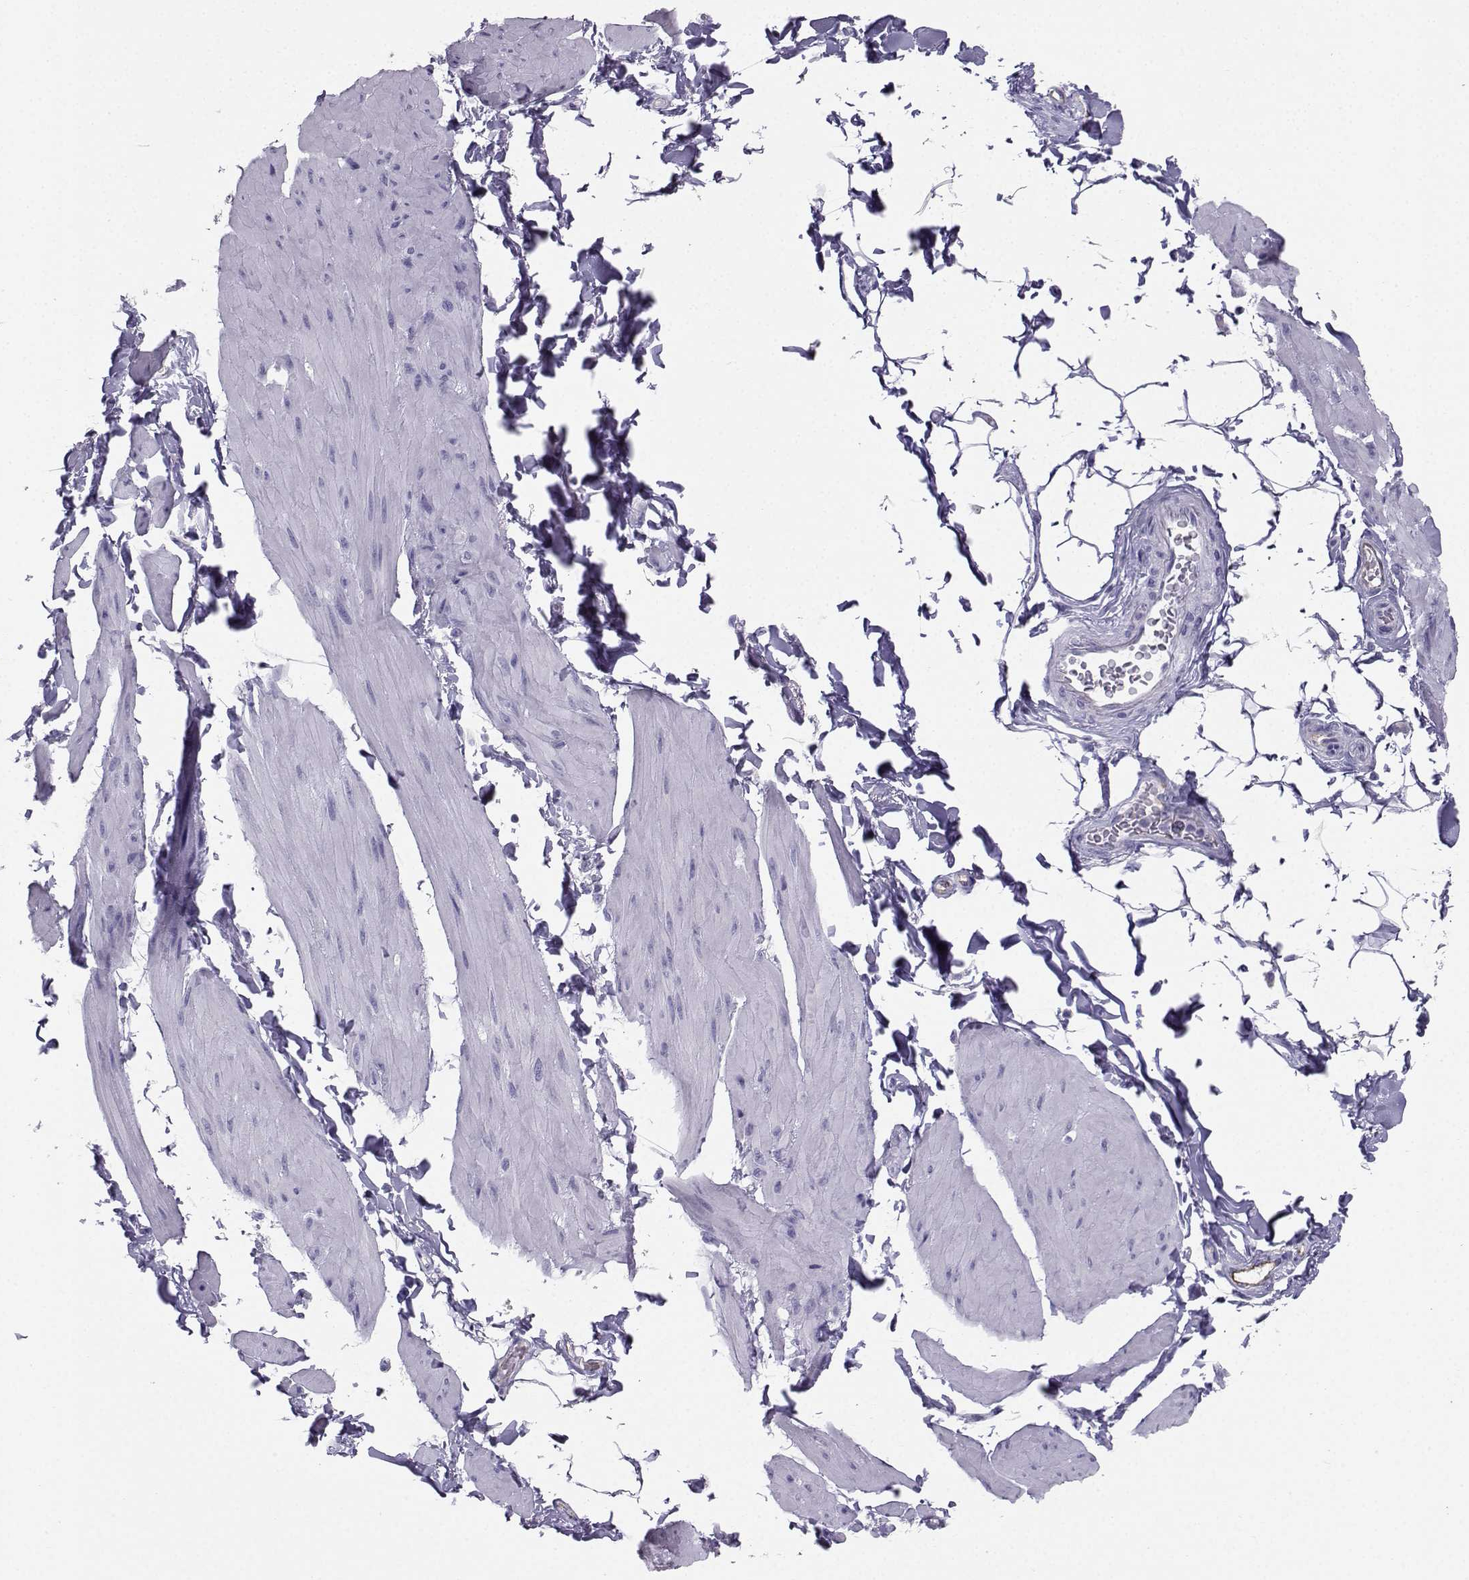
{"staining": {"intensity": "negative", "quantity": "none", "location": "none"}, "tissue": "smooth muscle", "cell_type": "Smooth muscle cells", "image_type": "normal", "snomed": [{"axis": "morphology", "description": "Normal tissue, NOS"}, {"axis": "topography", "description": "Adipose tissue"}, {"axis": "topography", "description": "Smooth muscle"}, {"axis": "topography", "description": "Peripheral nerve tissue"}], "caption": "The photomicrograph displays no significant positivity in smooth muscle cells of smooth muscle.", "gene": "IQCD", "patient": {"sex": "male", "age": 83}}